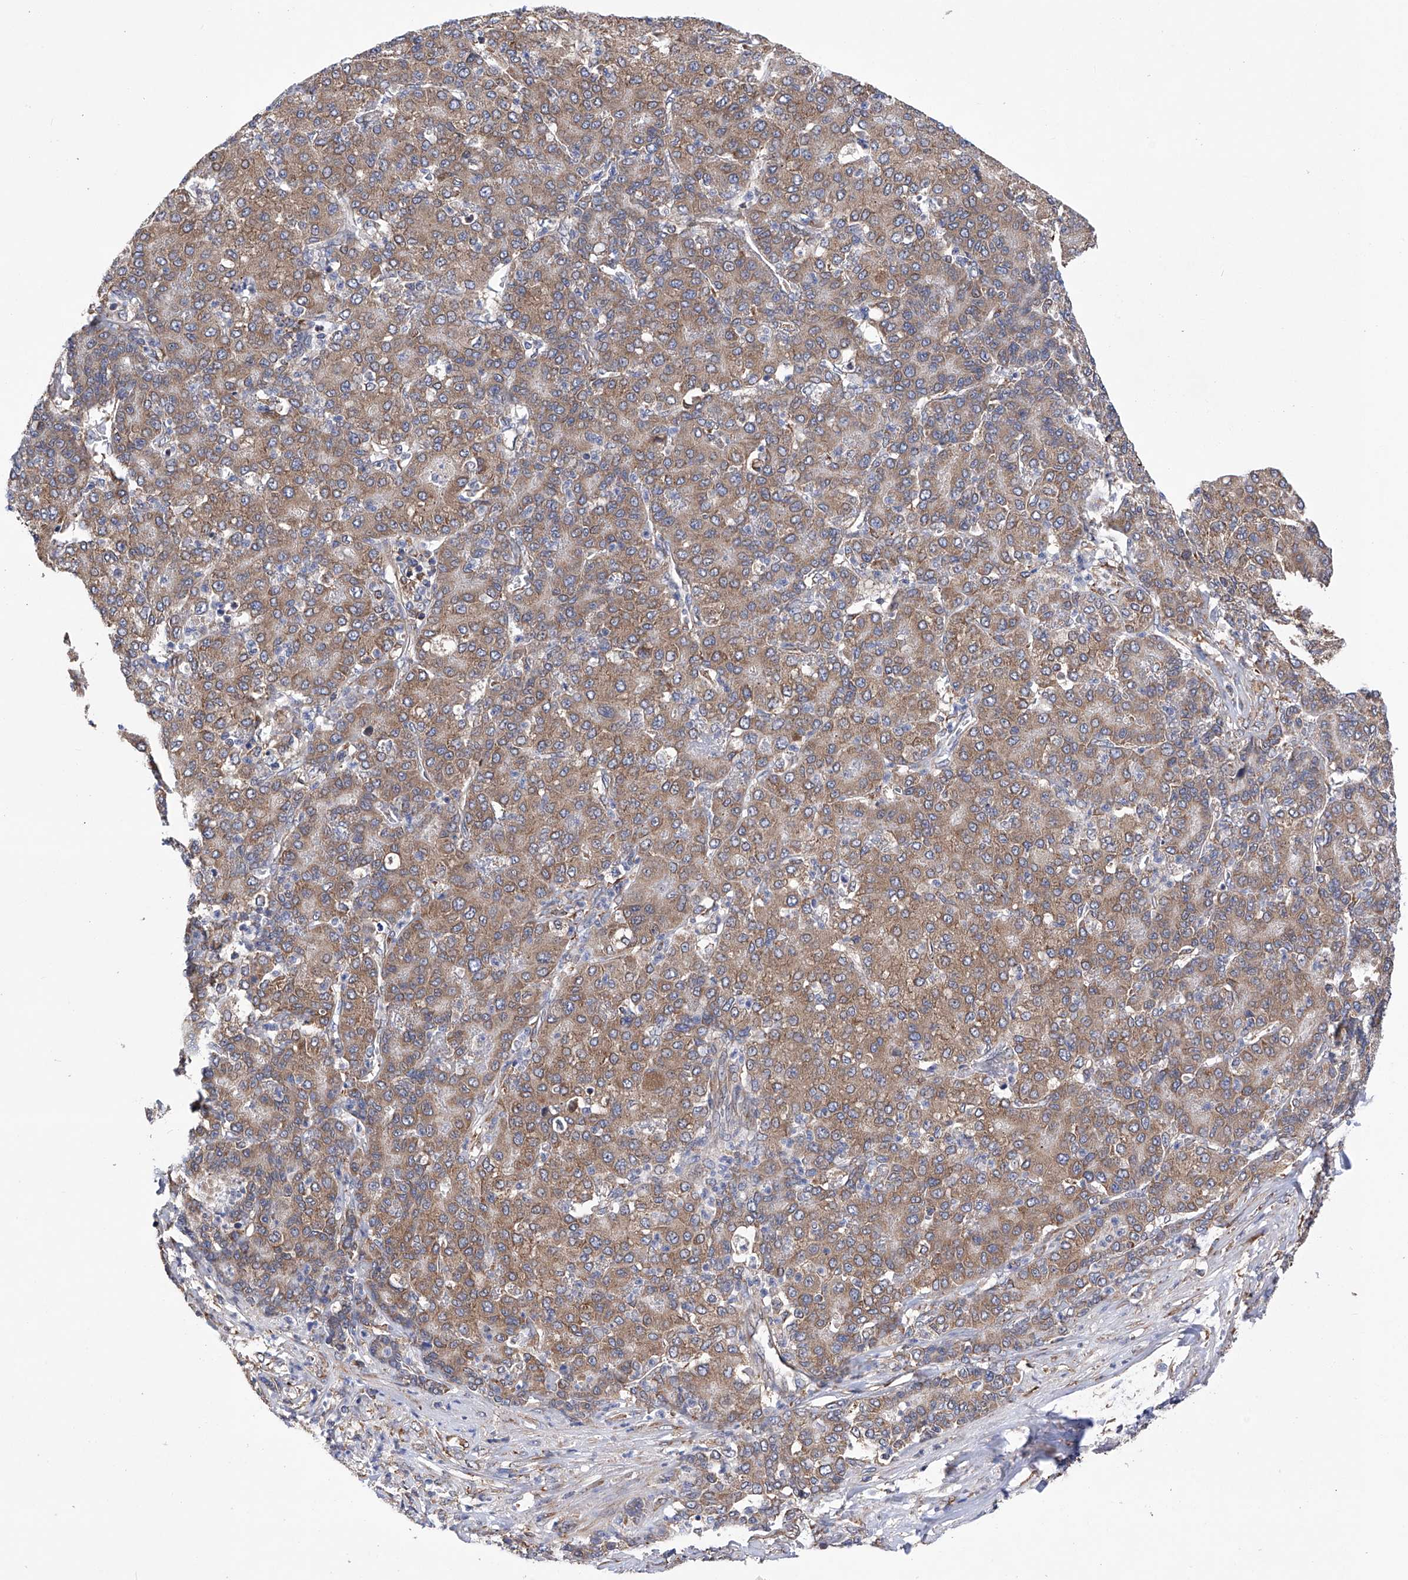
{"staining": {"intensity": "moderate", "quantity": ">75%", "location": "cytoplasmic/membranous"}, "tissue": "liver cancer", "cell_type": "Tumor cells", "image_type": "cancer", "snomed": [{"axis": "morphology", "description": "Carcinoma, Hepatocellular, NOS"}, {"axis": "topography", "description": "Liver"}], "caption": "DAB immunohistochemical staining of human hepatocellular carcinoma (liver) shows moderate cytoplasmic/membranous protein expression in about >75% of tumor cells.", "gene": "DNAH8", "patient": {"sex": "male", "age": 65}}